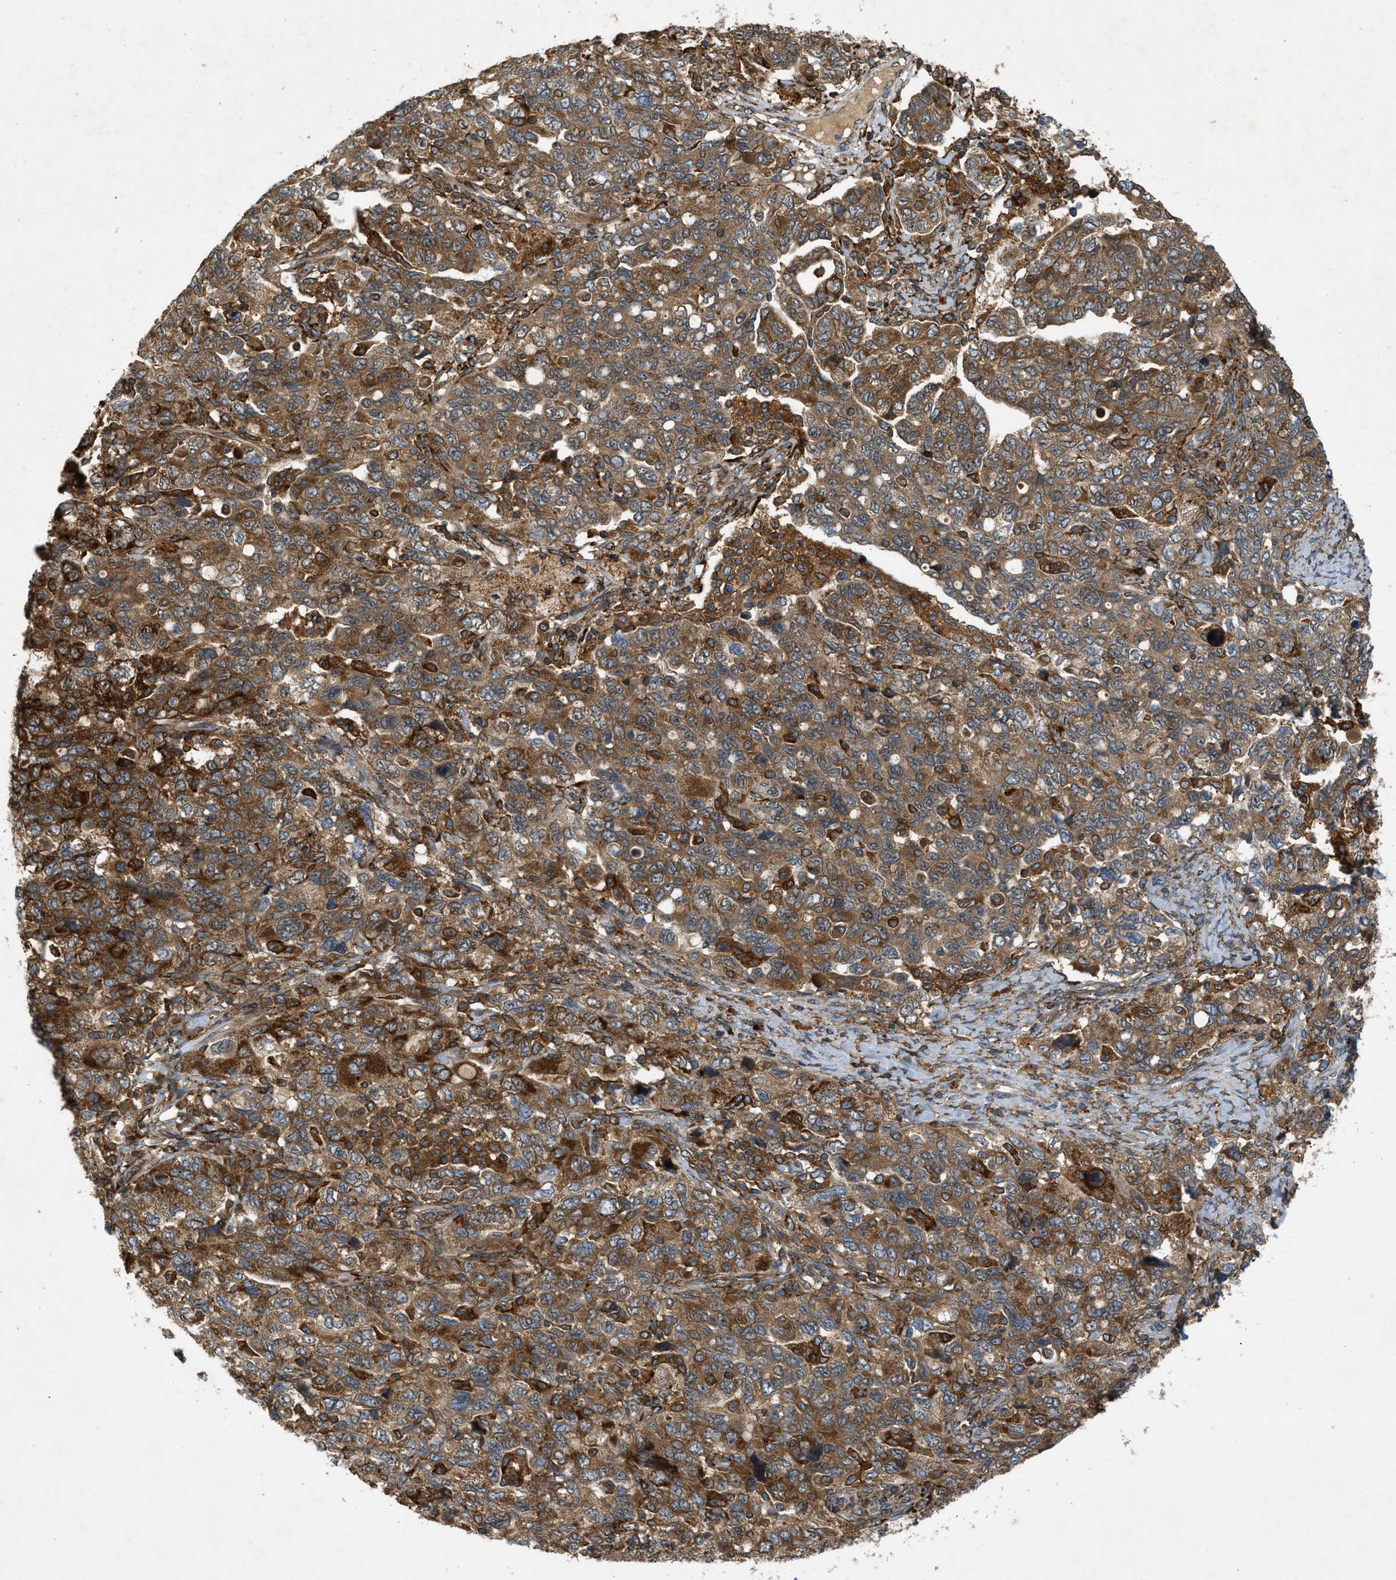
{"staining": {"intensity": "moderate", "quantity": ">75%", "location": "cytoplasmic/membranous"}, "tissue": "ovarian cancer", "cell_type": "Tumor cells", "image_type": "cancer", "snomed": [{"axis": "morphology", "description": "Carcinoma, NOS"}, {"axis": "morphology", "description": "Cystadenocarcinoma, serous, NOS"}, {"axis": "topography", "description": "Ovary"}], "caption": "Ovarian cancer (serous cystadenocarcinoma) stained for a protein reveals moderate cytoplasmic/membranous positivity in tumor cells.", "gene": "PCDH18", "patient": {"sex": "female", "age": 69}}